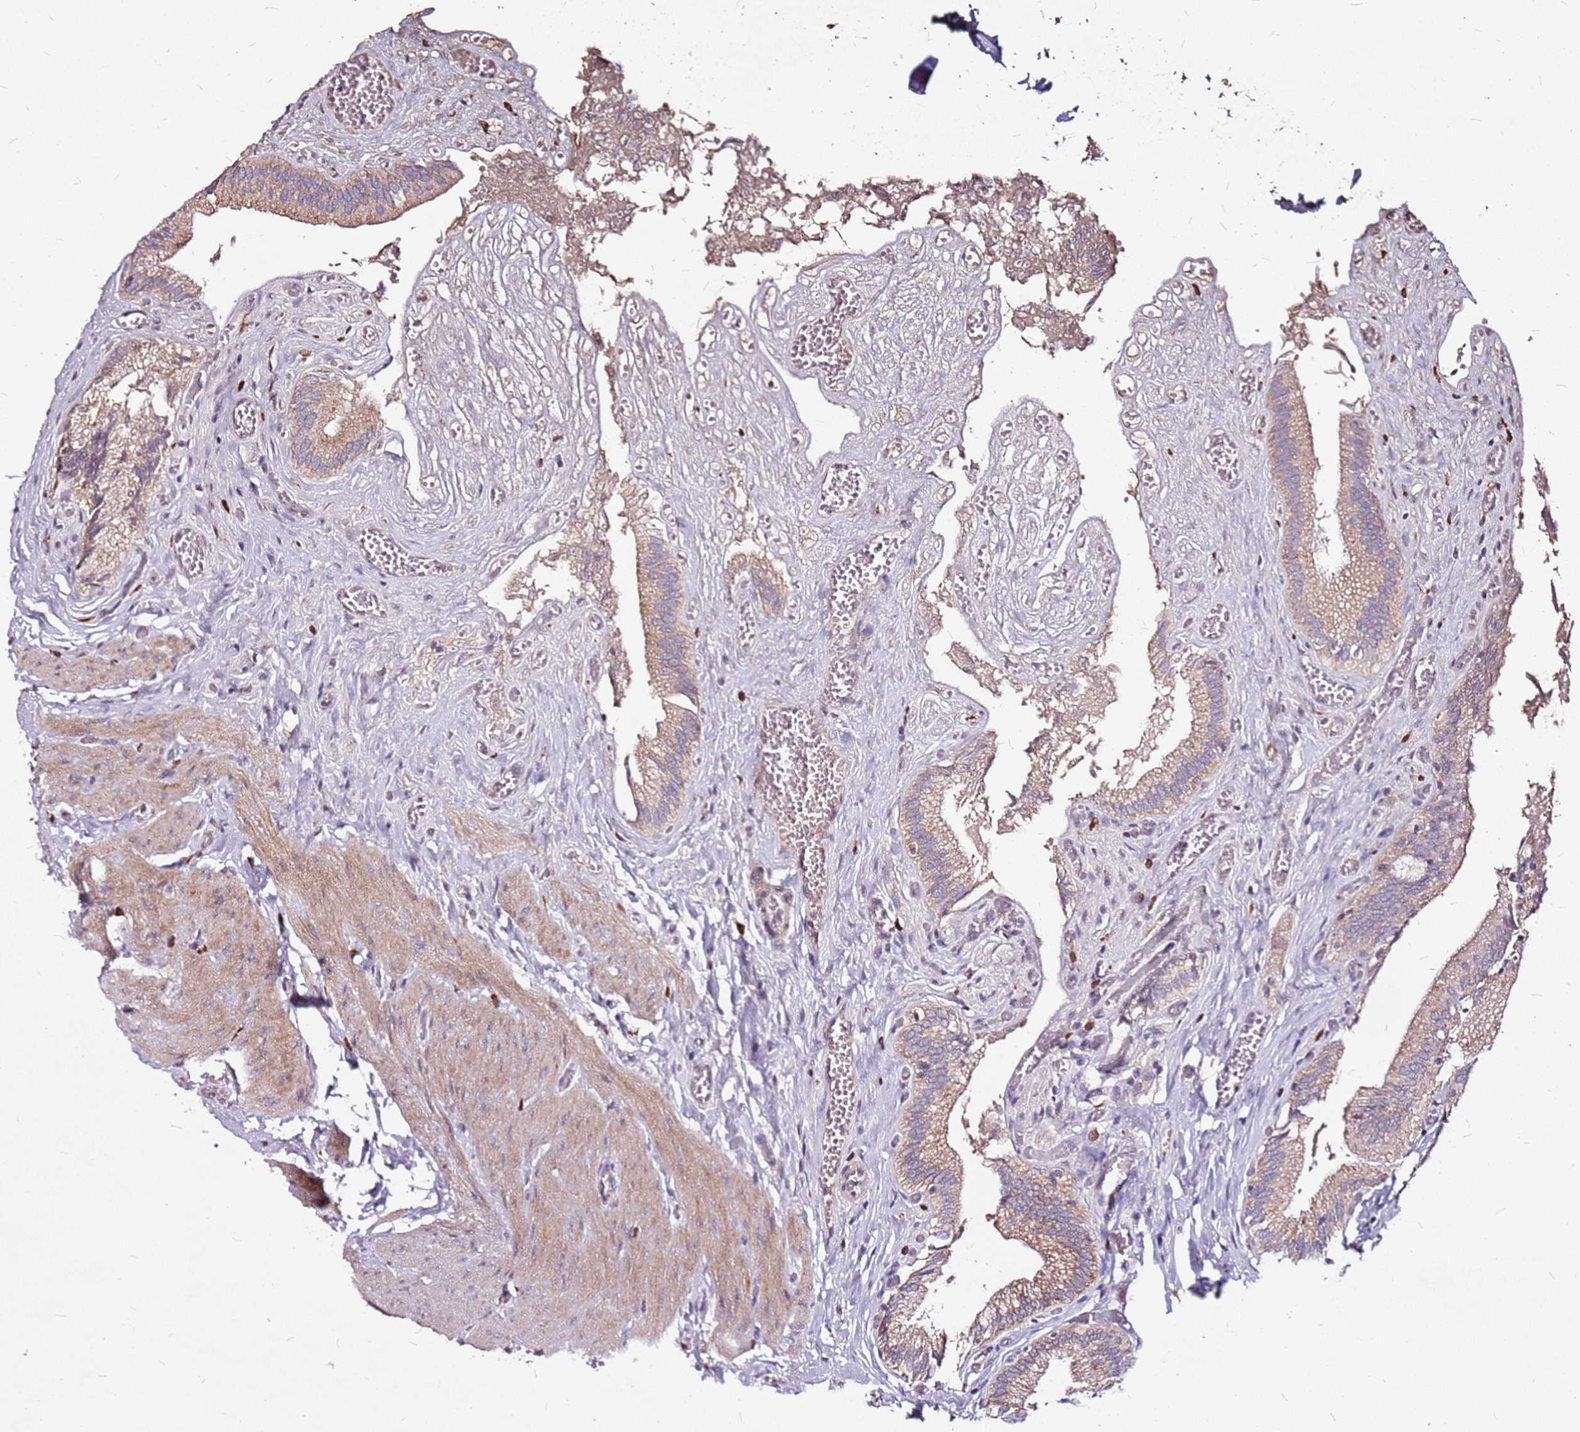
{"staining": {"intensity": "moderate", "quantity": ">75%", "location": "cytoplasmic/membranous"}, "tissue": "gallbladder", "cell_type": "Glandular cells", "image_type": "normal", "snomed": [{"axis": "morphology", "description": "Normal tissue, NOS"}, {"axis": "topography", "description": "Gallbladder"}, {"axis": "topography", "description": "Peripheral nerve tissue"}], "caption": "Benign gallbladder demonstrates moderate cytoplasmic/membranous staining in about >75% of glandular cells, visualized by immunohistochemistry.", "gene": "DCDC2C", "patient": {"sex": "male", "age": 17}}